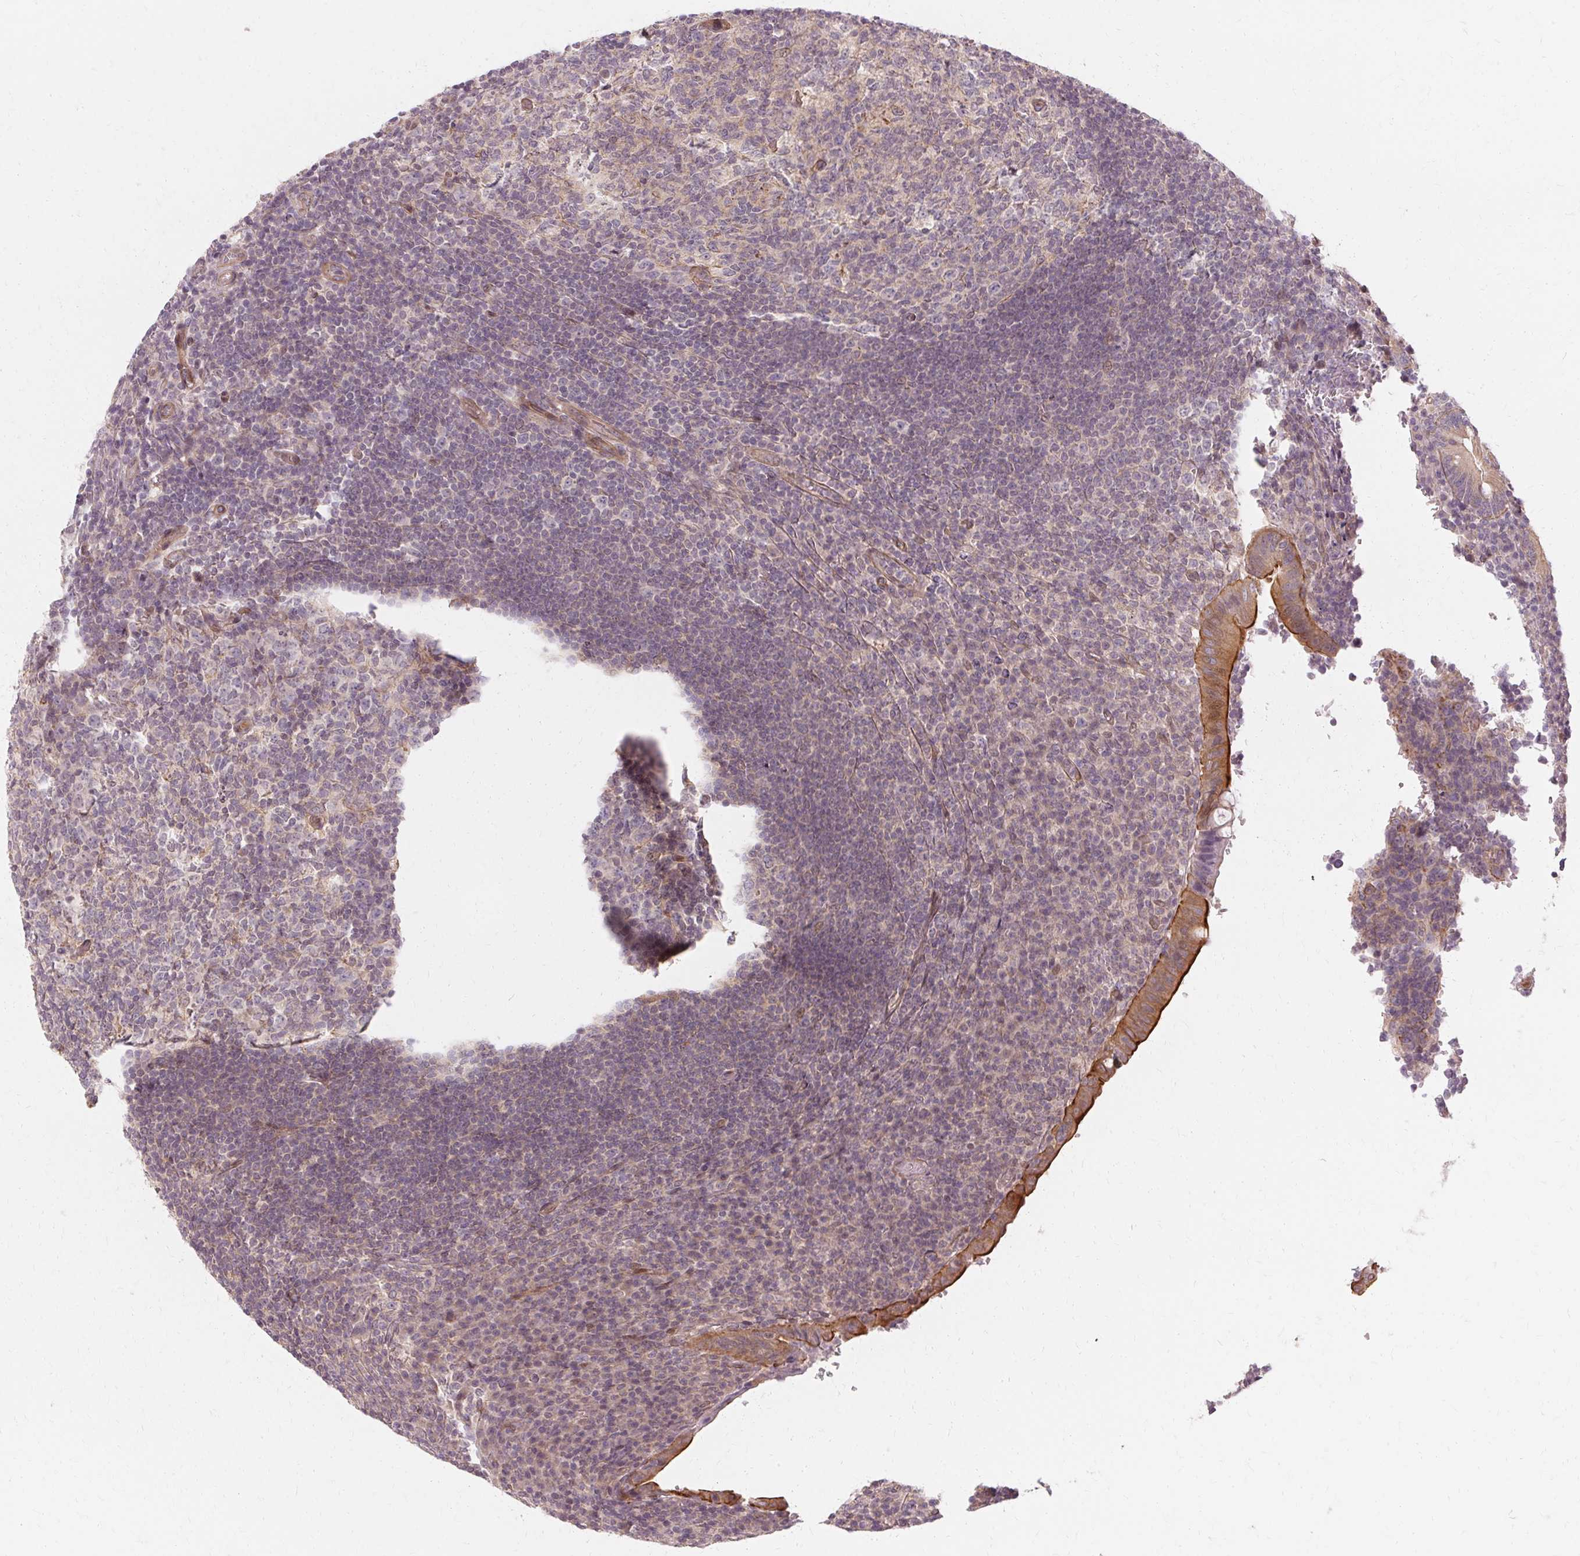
{"staining": {"intensity": "moderate", "quantity": "25%-75%", "location": "cytoplasmic/membranous"}, "tissue": "appendix", "cell_type": "Glandular cells", "image_type": "normal", "snomed": [{"axis": "morphology", "description": "Normal tissue, NOS"}, {"axis": "topography", "description": "Appendix"}], "caption": "DAB (3,3'-diaminobenzidine) immunohistochemical staining of normal appendix demonstrates moderate cytoplasmic/membranous protein positivity in approximately 25%-75% of glandular cells. (IHC, brightfield microscopy, high magnification).", "gene": "USP8", "patient": {"sex": "male", "age": 18}}